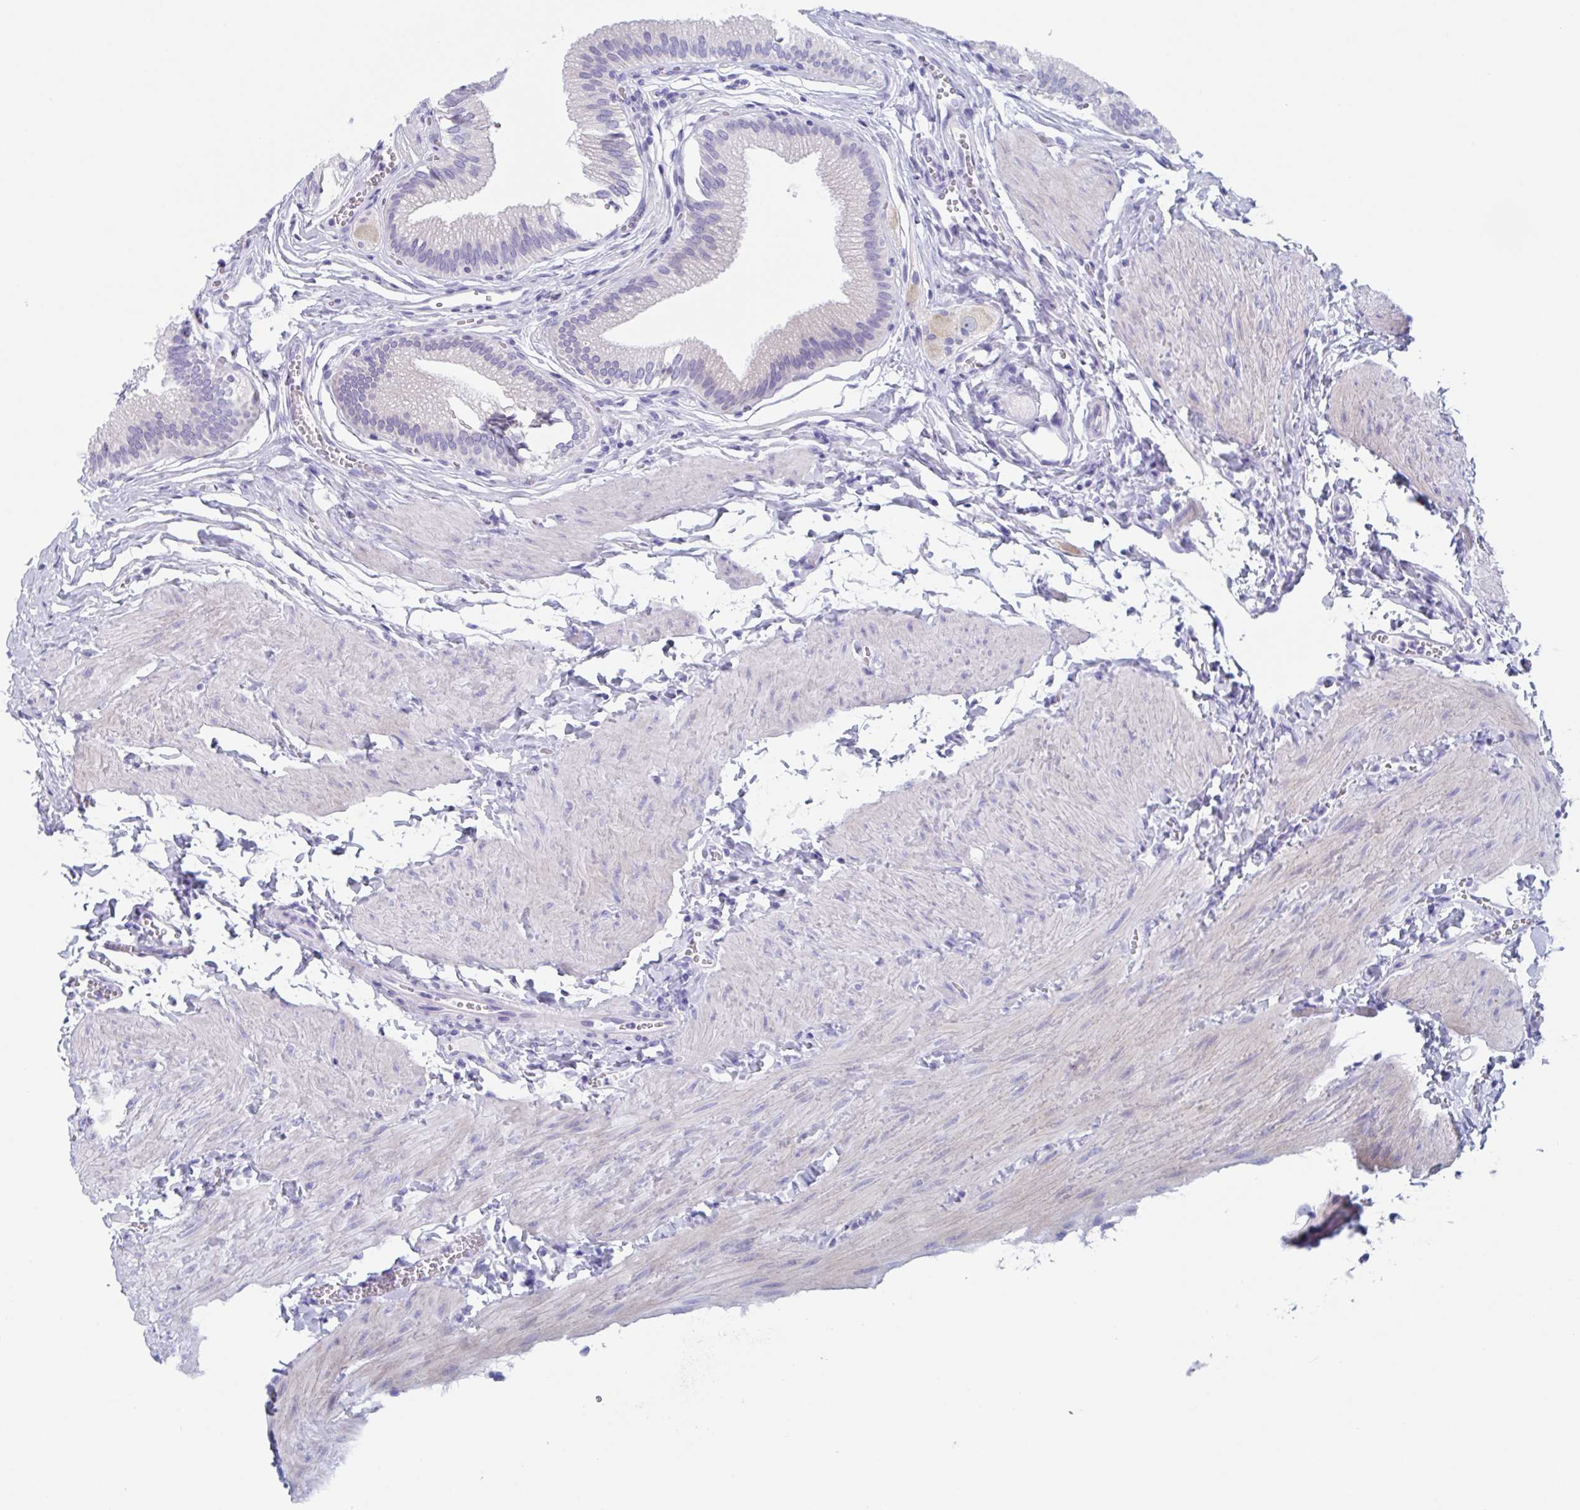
{"staining": {"intensity": "negative", "quantity": "none", "location": "none"}, "tissue": "gallbladder", "cell_type": "Glandular cells", "image_type": "normal", "snomed": [{"axis": "morphology", "description": "Normal tissue, NOS"}, {"axis": "topography", "description": "Gallbladder"}, {"axis": "topography", "description": "Peripheral nerve tissue"}], "caption": "IHC micrograph of unremarkable gallbladder: gallbladder stained with DAB (3,3'-diaminobenzidine) shows no significant protein staining in glandular cells. Brightfield microscopy of IHC stained with DAB (3,3'-diaminobenzidine) (brown) and hematoxylin (blue), captured at high magnification.", "gene": "ZPBP", "patient": {"sex": "male", "age": 17}}